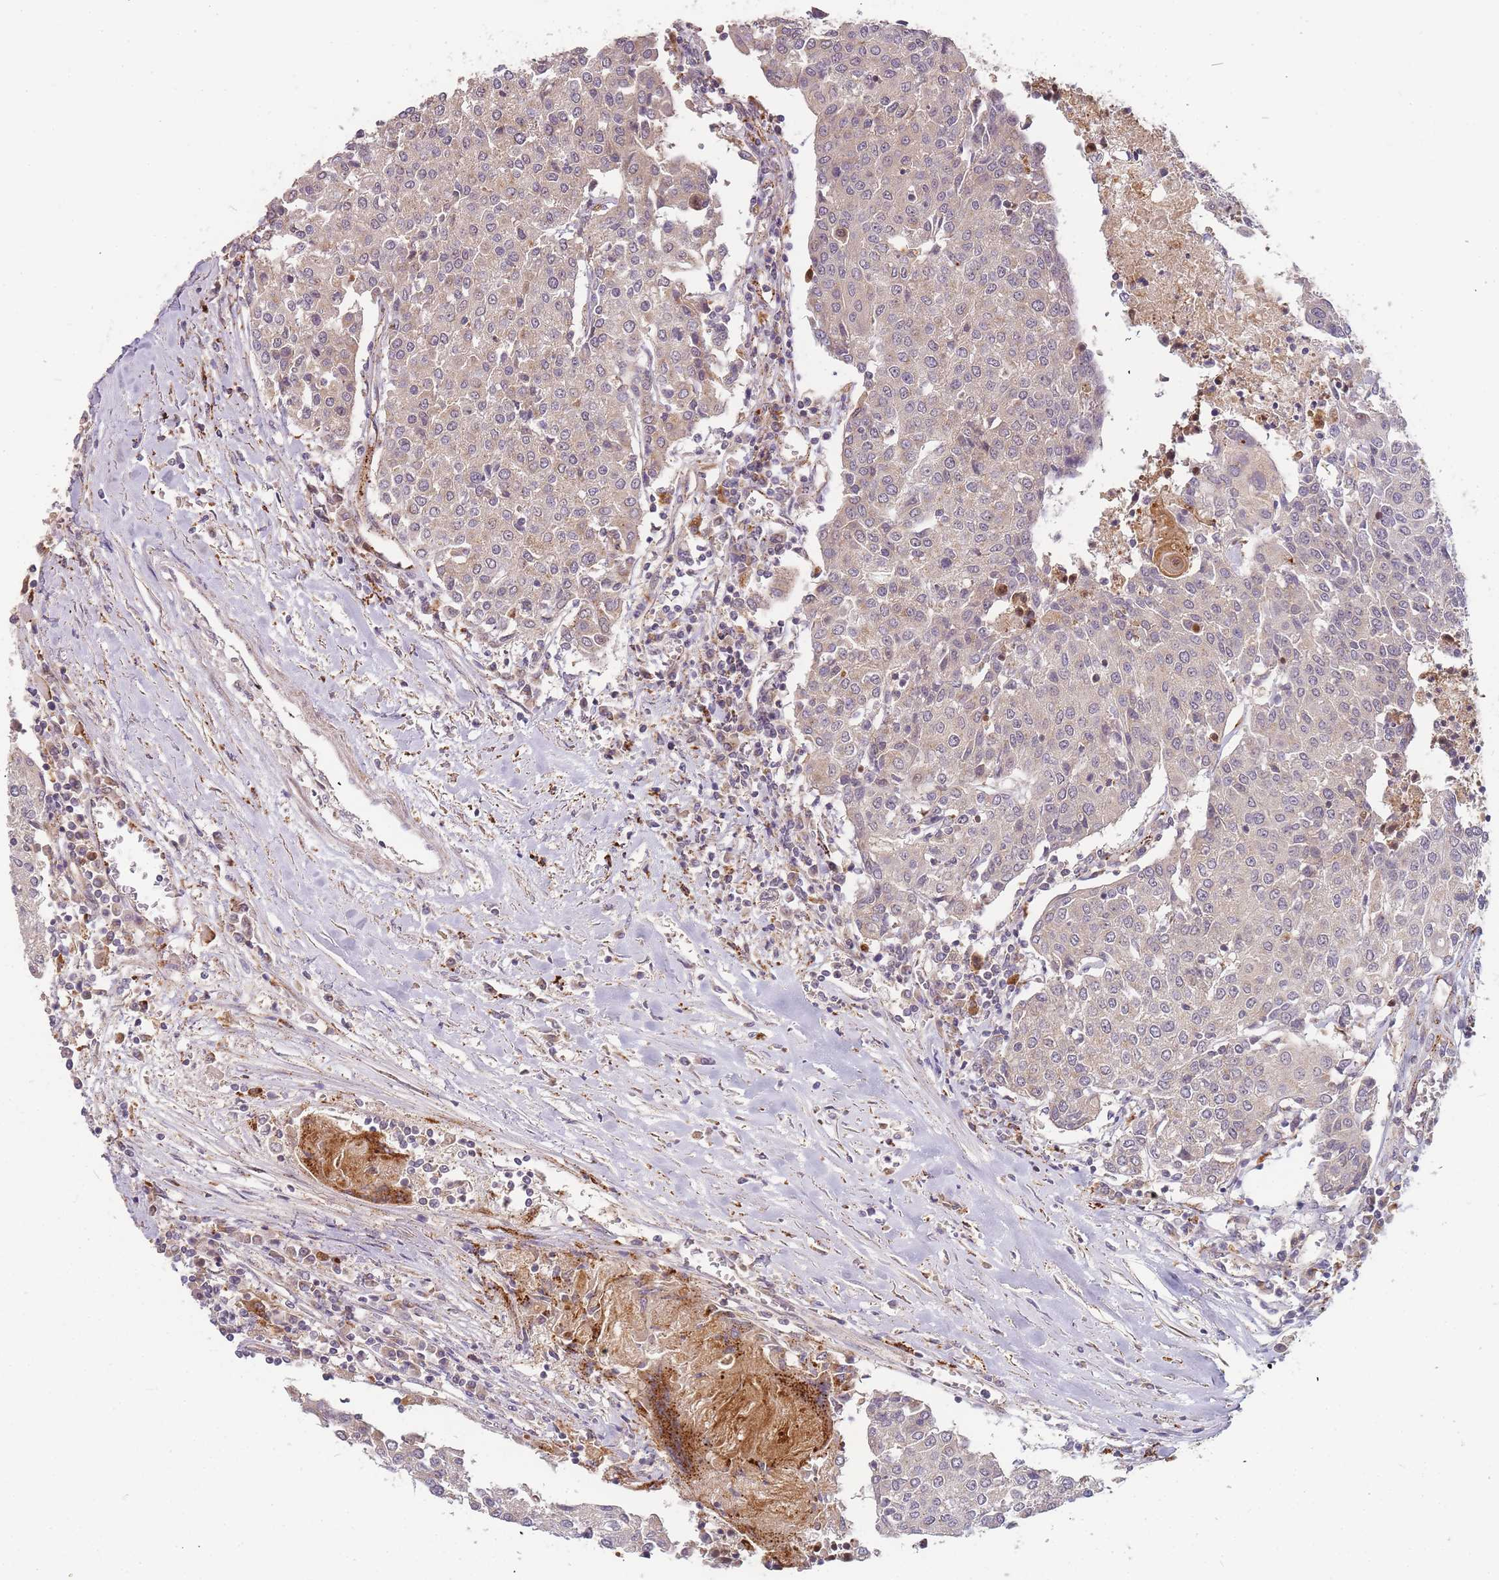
{"staining": {"intensity": "weak", "quantity": "<25%", "location": "cytoplasmic/membranous"}, "tissue": "urothelial cancer", "cell_type": "Tumor cells", "image_type": "cancer", "snomed": [{"axis": "morphology", "description": "Urothelial carcinoma, High grade"}, {"axis": "topography", "description": "Urinary bladder"}], "caption": "This is an immunohistochemistry (IHC) image of urothelial cancer. There is no staining in tumor cells.", "gene": "ATG5", "patient": {"sex": "female", "age": 85}}